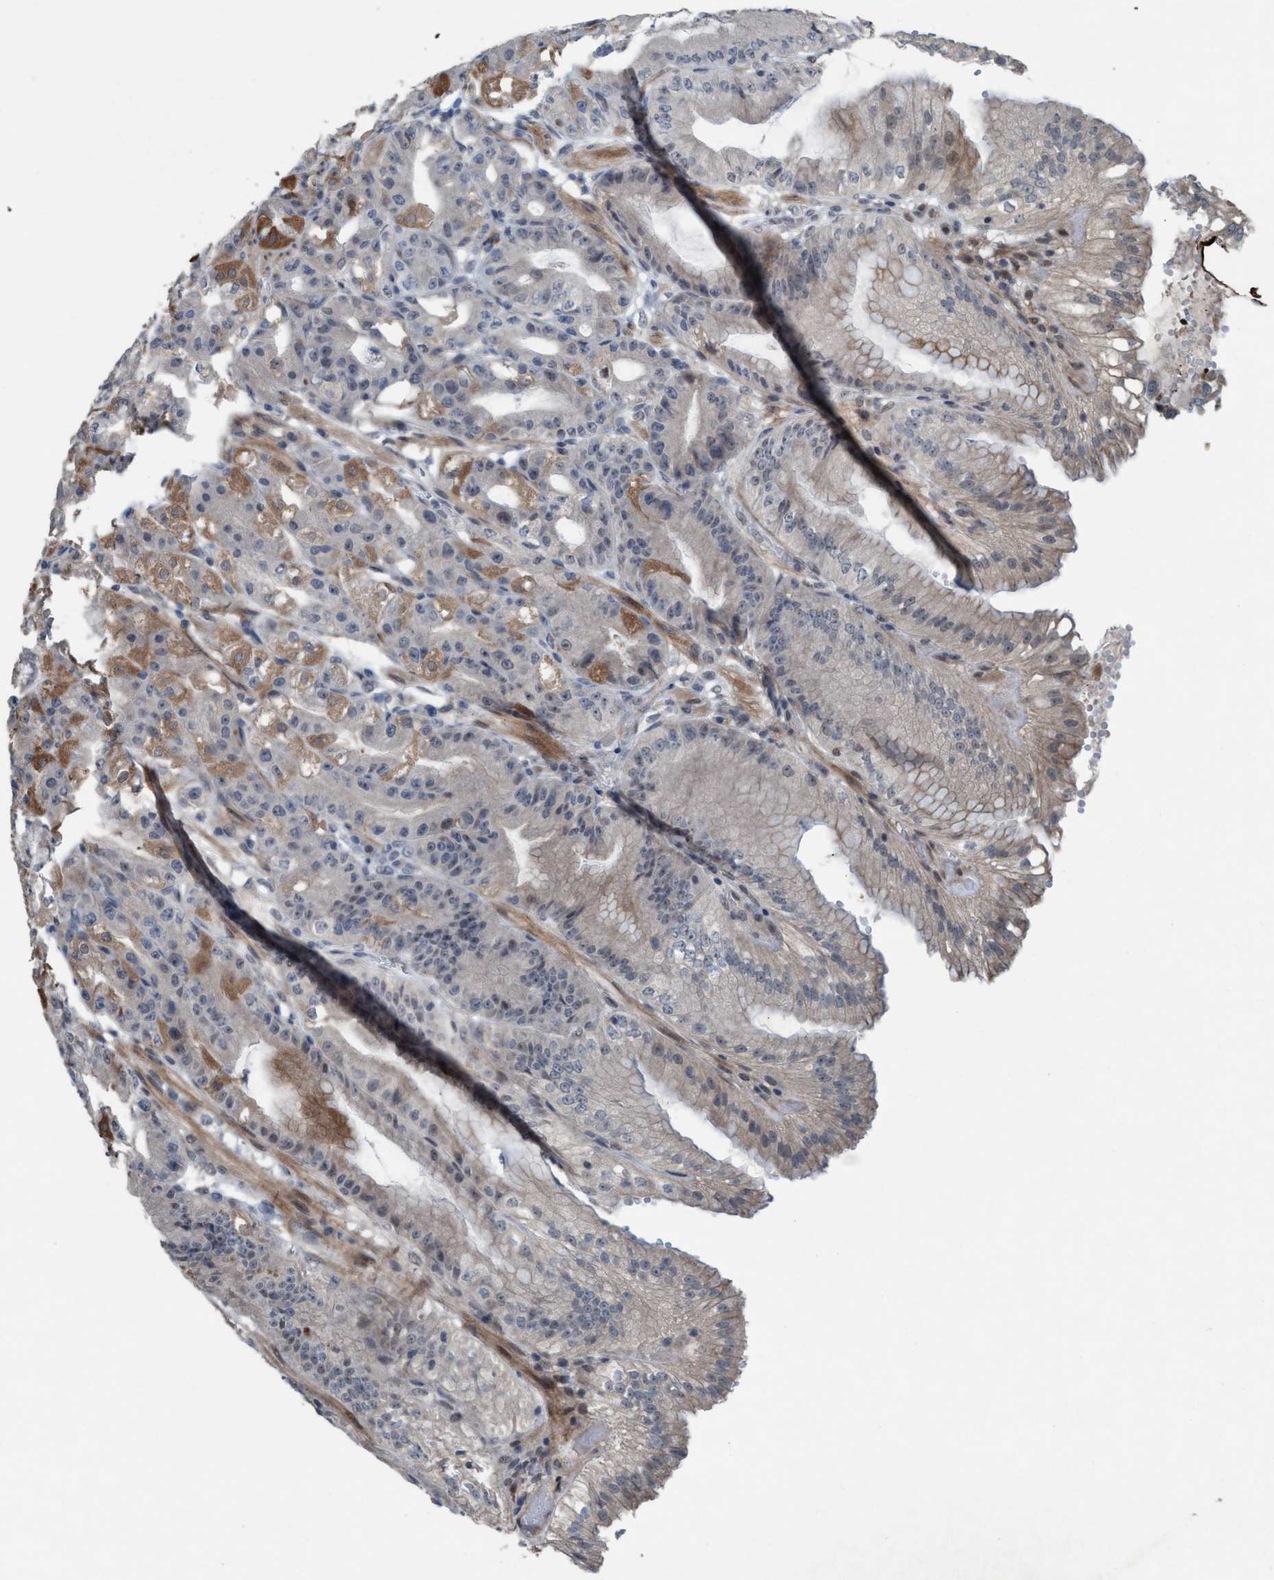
{"staining": {"intensity": "moderate", "quantity": "25%-75%", "location": "cytoplasmic/membranous"}, "tissue": "stomach", "cell_type": "Glandular cells", "image_type": "normal", "snomed": [{"axis": "morphology", "description": "Normal tissue, NOS"}, {"axis": "topography", "description": "Stomach, lower"}], "caption": "Approximately 25%-75% of glandular cells in unremarkable stomach reveal moderate cytoplasmic/membranous protein expression as visualized by brown immunohistochemical staining.", "gene": "NISCH", "patient": {"sex": "male", "age": 71}}